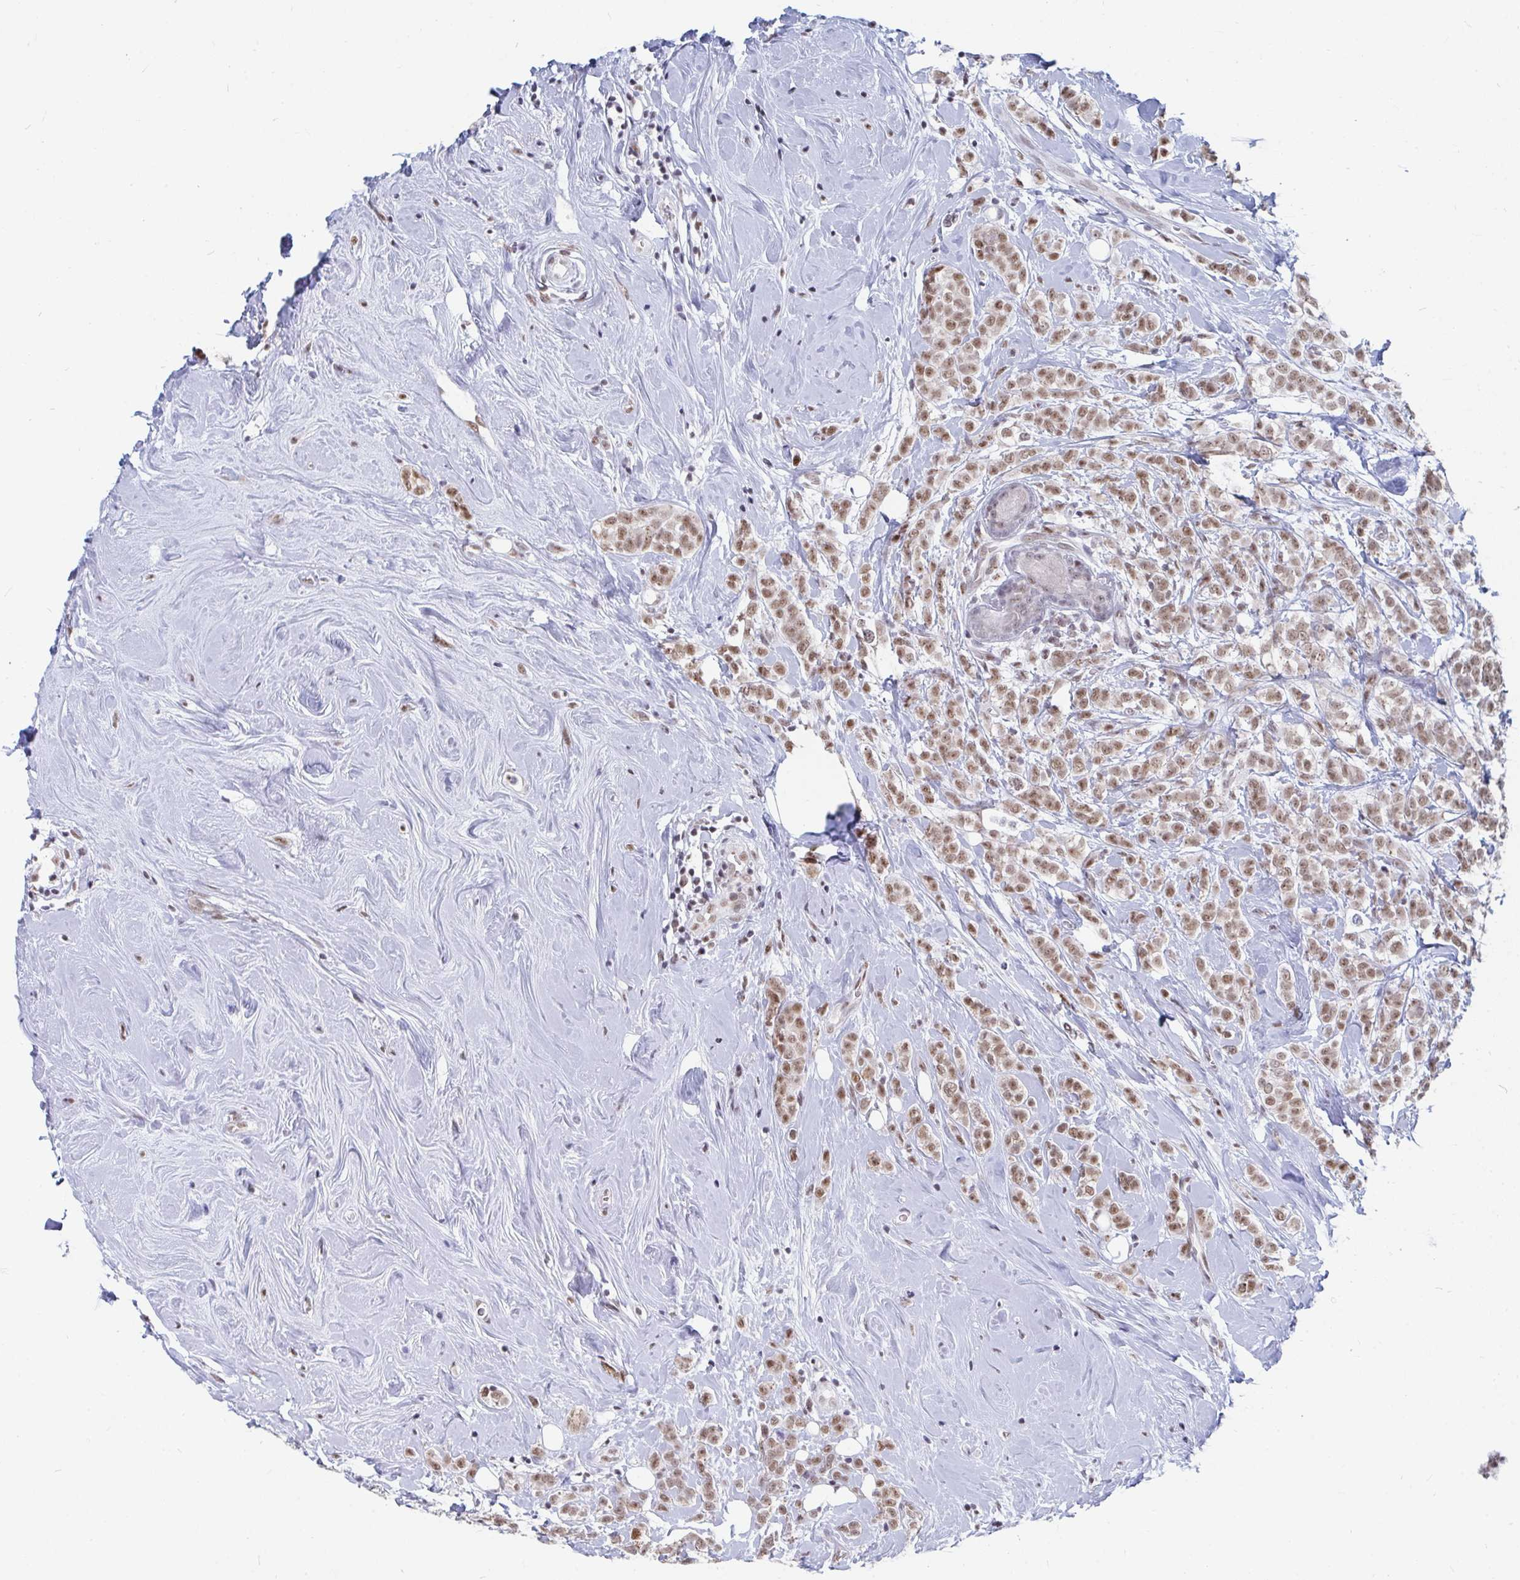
{"staining": {"intensity": "moderate", "quantity": ">75%", "location": "nuclear"}, "tissue": "breast cancer", "cell_type": "Tumor cells", "image_type": "cancer", "snomed": [{"axis": "morphology", "description": "Lobular carcinoma"}, {"axis": "topography", "description": "Breast"}], "caption": "Protein expression by IHC demonstrates moderate nuclear positivity in approximately >75% of tumor cells in breast cancer. (IHC, brightfield microscopy, high magnification).", "gene": "TRIP12", "patient": {"sex": "female", "age": 49}}